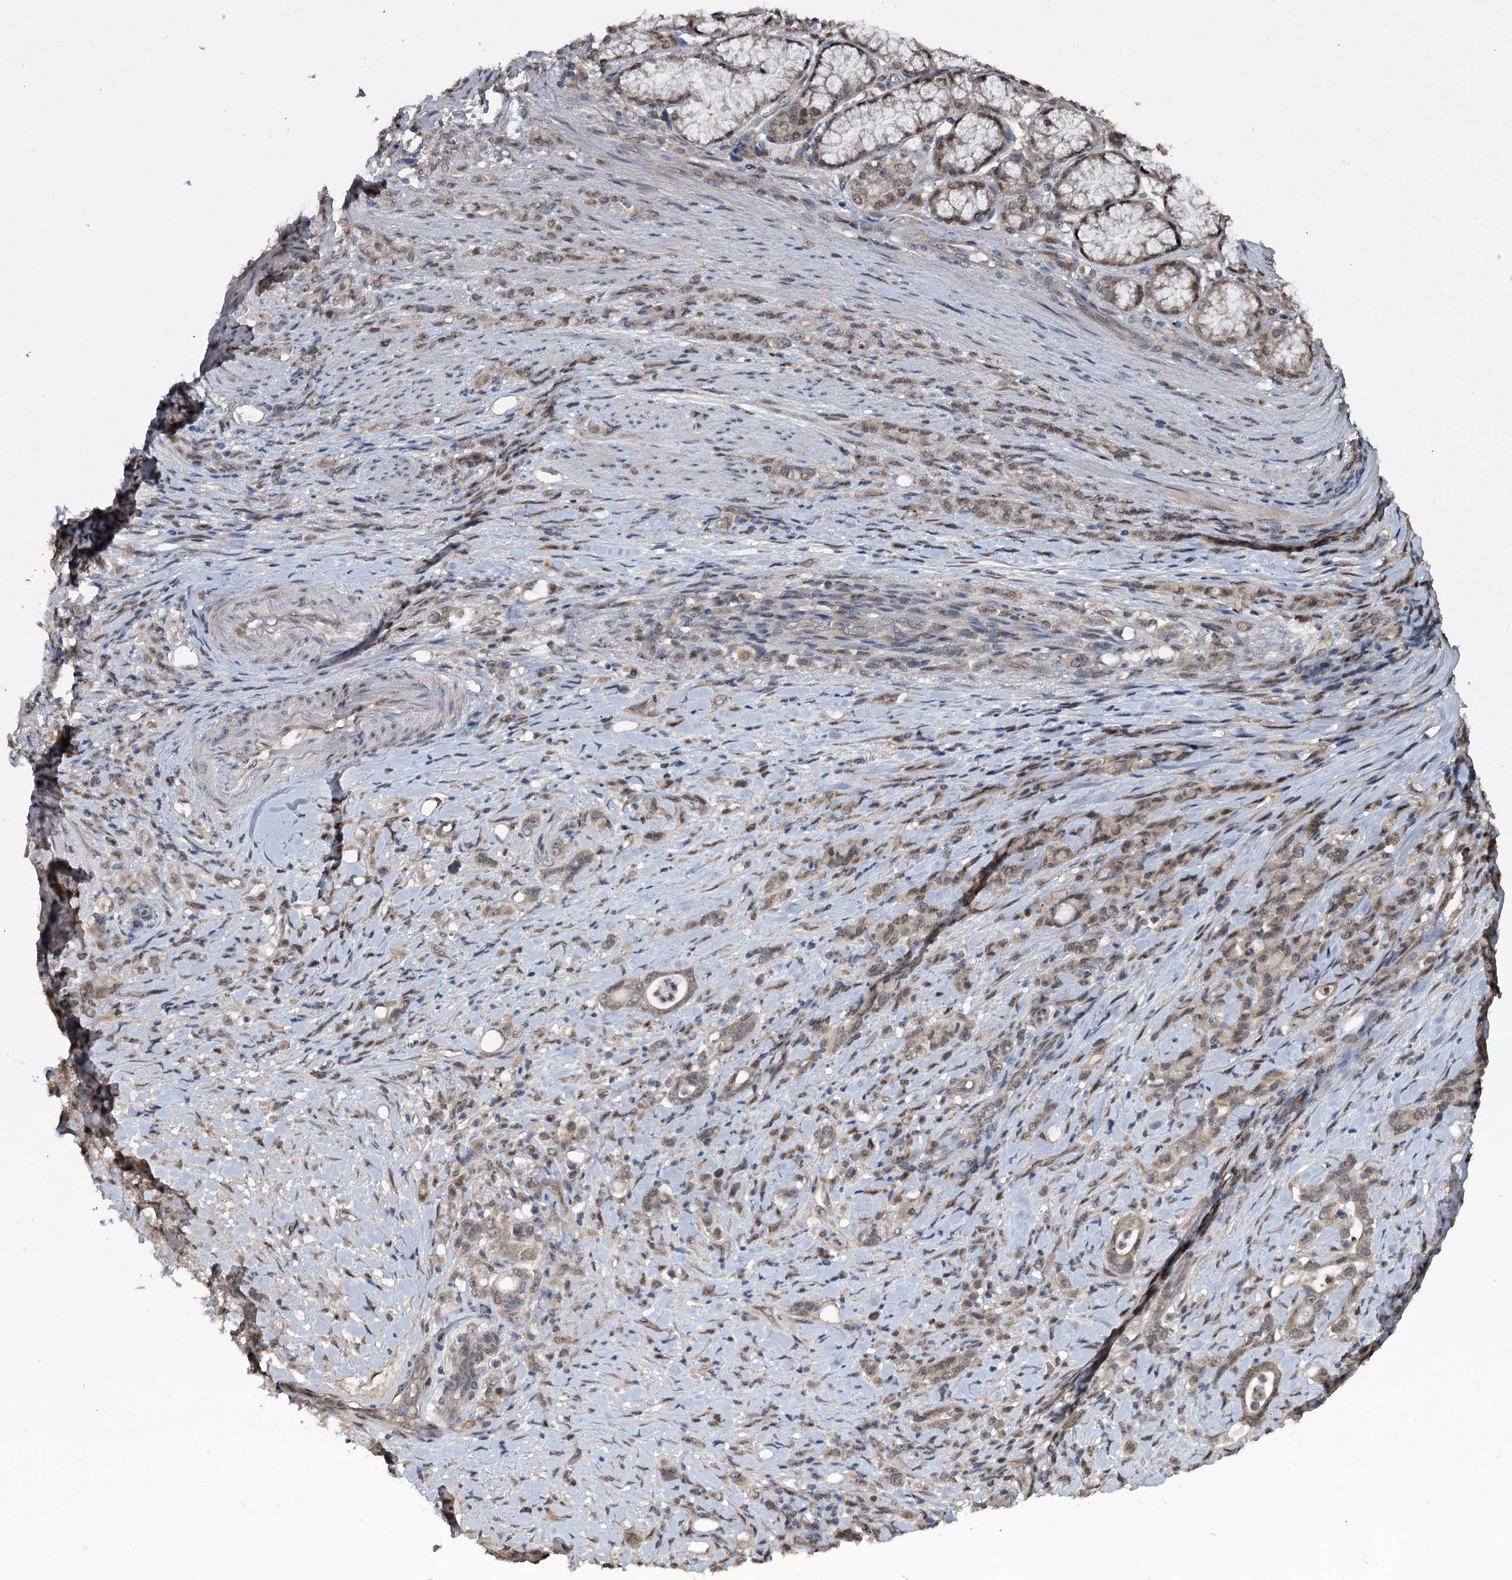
{"staining": {"intensity": "weak", "quantity": "25%-75%", "location": "nuclear"}, "tissue": "stomach cancer", "cell_type": "Tumor cells", "image_type": "cancer", "snomed": [{"axis": "morphology", "description": "Adenocarcinoma, NOS"}, {"axis": "topography", "description": "Stomach"}], "caption": "Stomach cancer (adenocarcinoma) stained with DAB (3,3'-diaminobenzidine) immunohistochemistry (IHC) shows low levels of weak nuclear positivity in about 25%-75% of tumor cells. Ihc stains the protein in brown and the nuclei are stained blue.", "gene": "MYG1", "patient": {"sex": "female", "age": 79}}